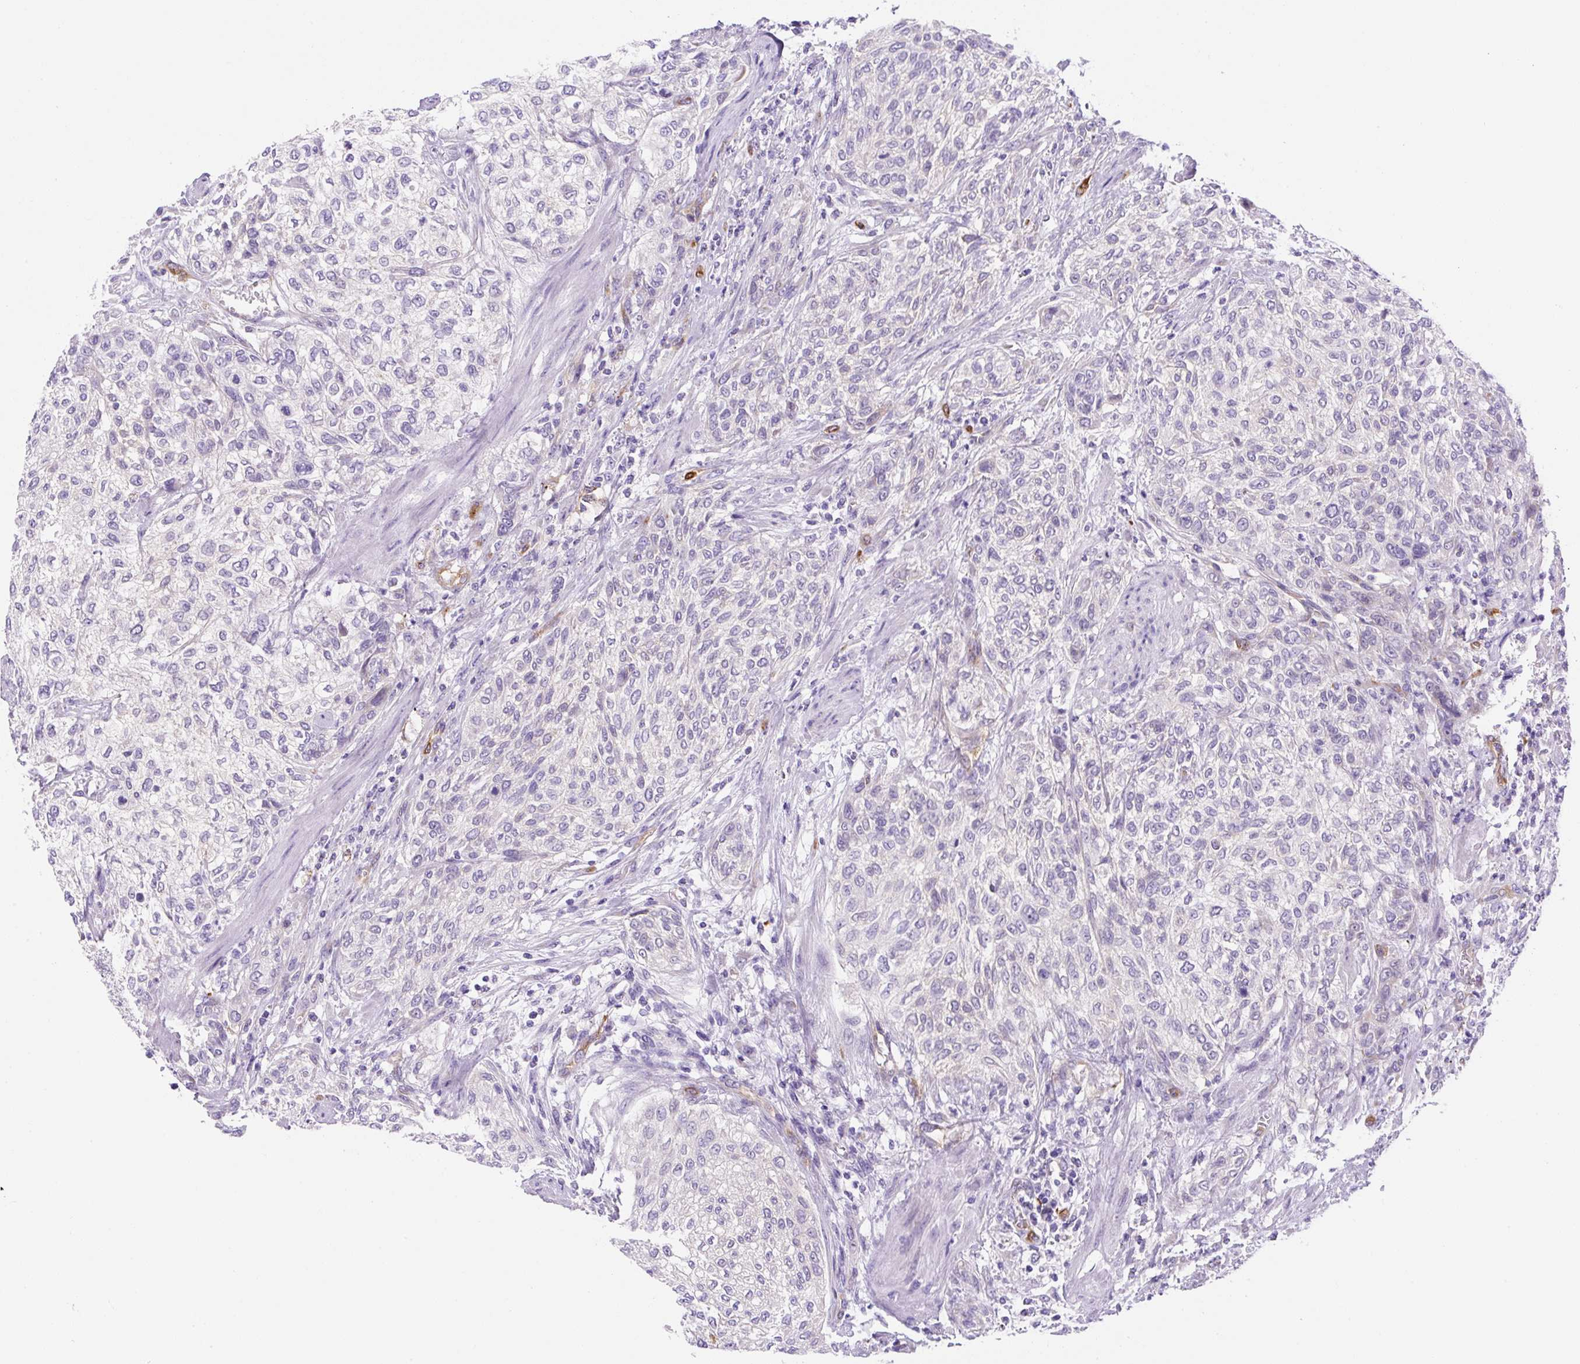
{"staining": {"intensity": "weak", "quantity": "<25%", "location": "cytoplasmic/membranous"}, "tissue": "urothelial cancer", "cell_type": "Tumor cells", "image_type": "cancer", "snomed": [{"axis": "morphology", "description": "Urothelial carcinoma, High grade"}, {"axis": "topography", "description": "Urinary bladder"}], "caption": "This histopathology image is of urothelial carcinoma (high-grade) stained with immunohistochemistry (IHC) to label a protein in brown with the nuclei are counter-stained blue. There is no positivity in tumor cells.", "gene": "ASB4", "patient": {"sex": "male", "age": 35}}